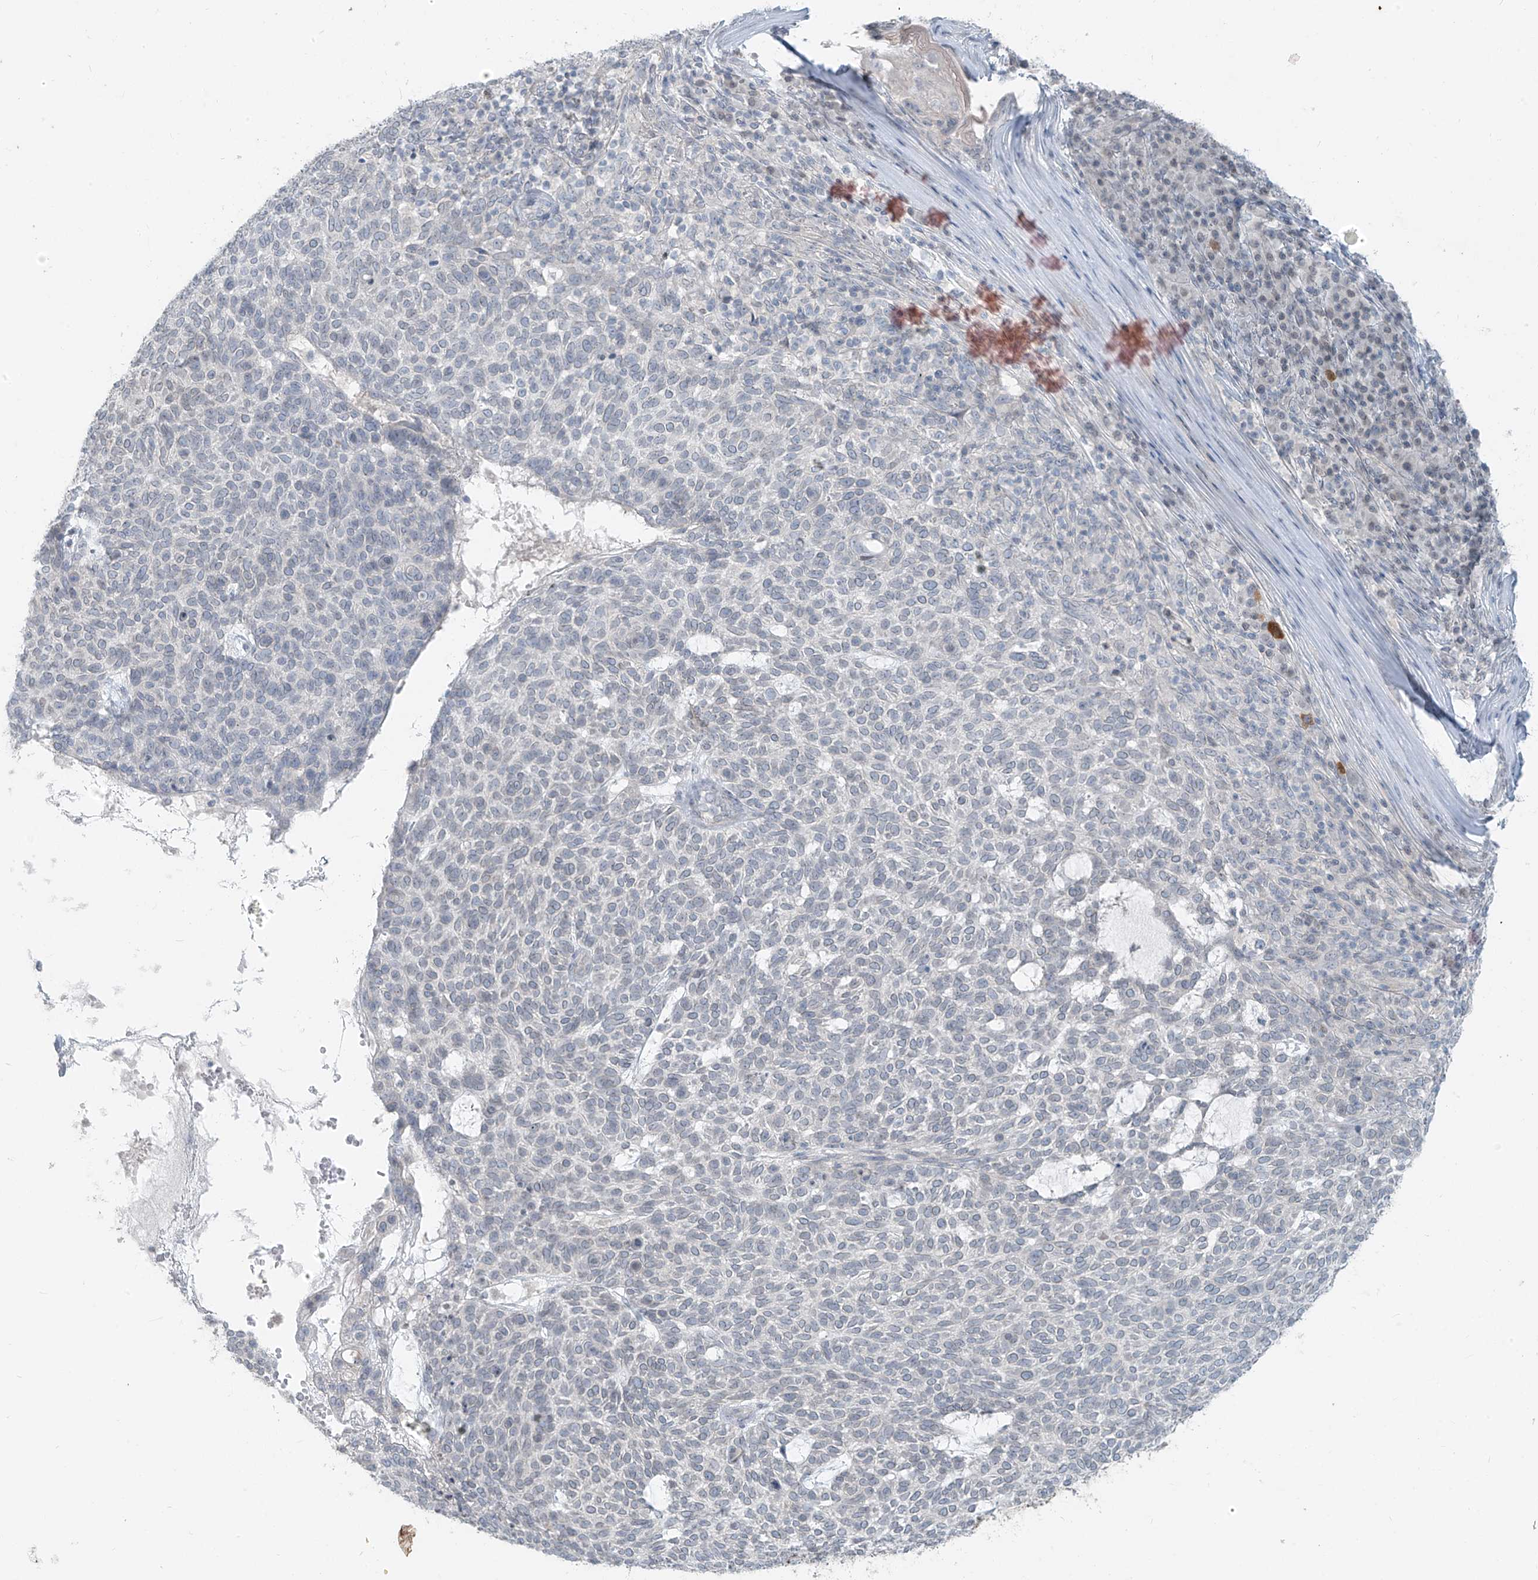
{"staining": {"intensity": "negative", "quantity": "none", "location": "none"}, "tissue": "skin cancer", "cell_type": "Tumor cells", "image_type": "cancer", "snomed": [{"axis": "morphology", "description": "Squamous cell carcinoma, NOS"}, {"axis": "topography", "description": "Skin"}], "caption": "DAB immunohistochemical staining of human squamous cell carcinoma (skin) shows no significant expression in tumor cells.", "gene": "OSBPL7", "patient": {"sex": "female", "age": 90}}